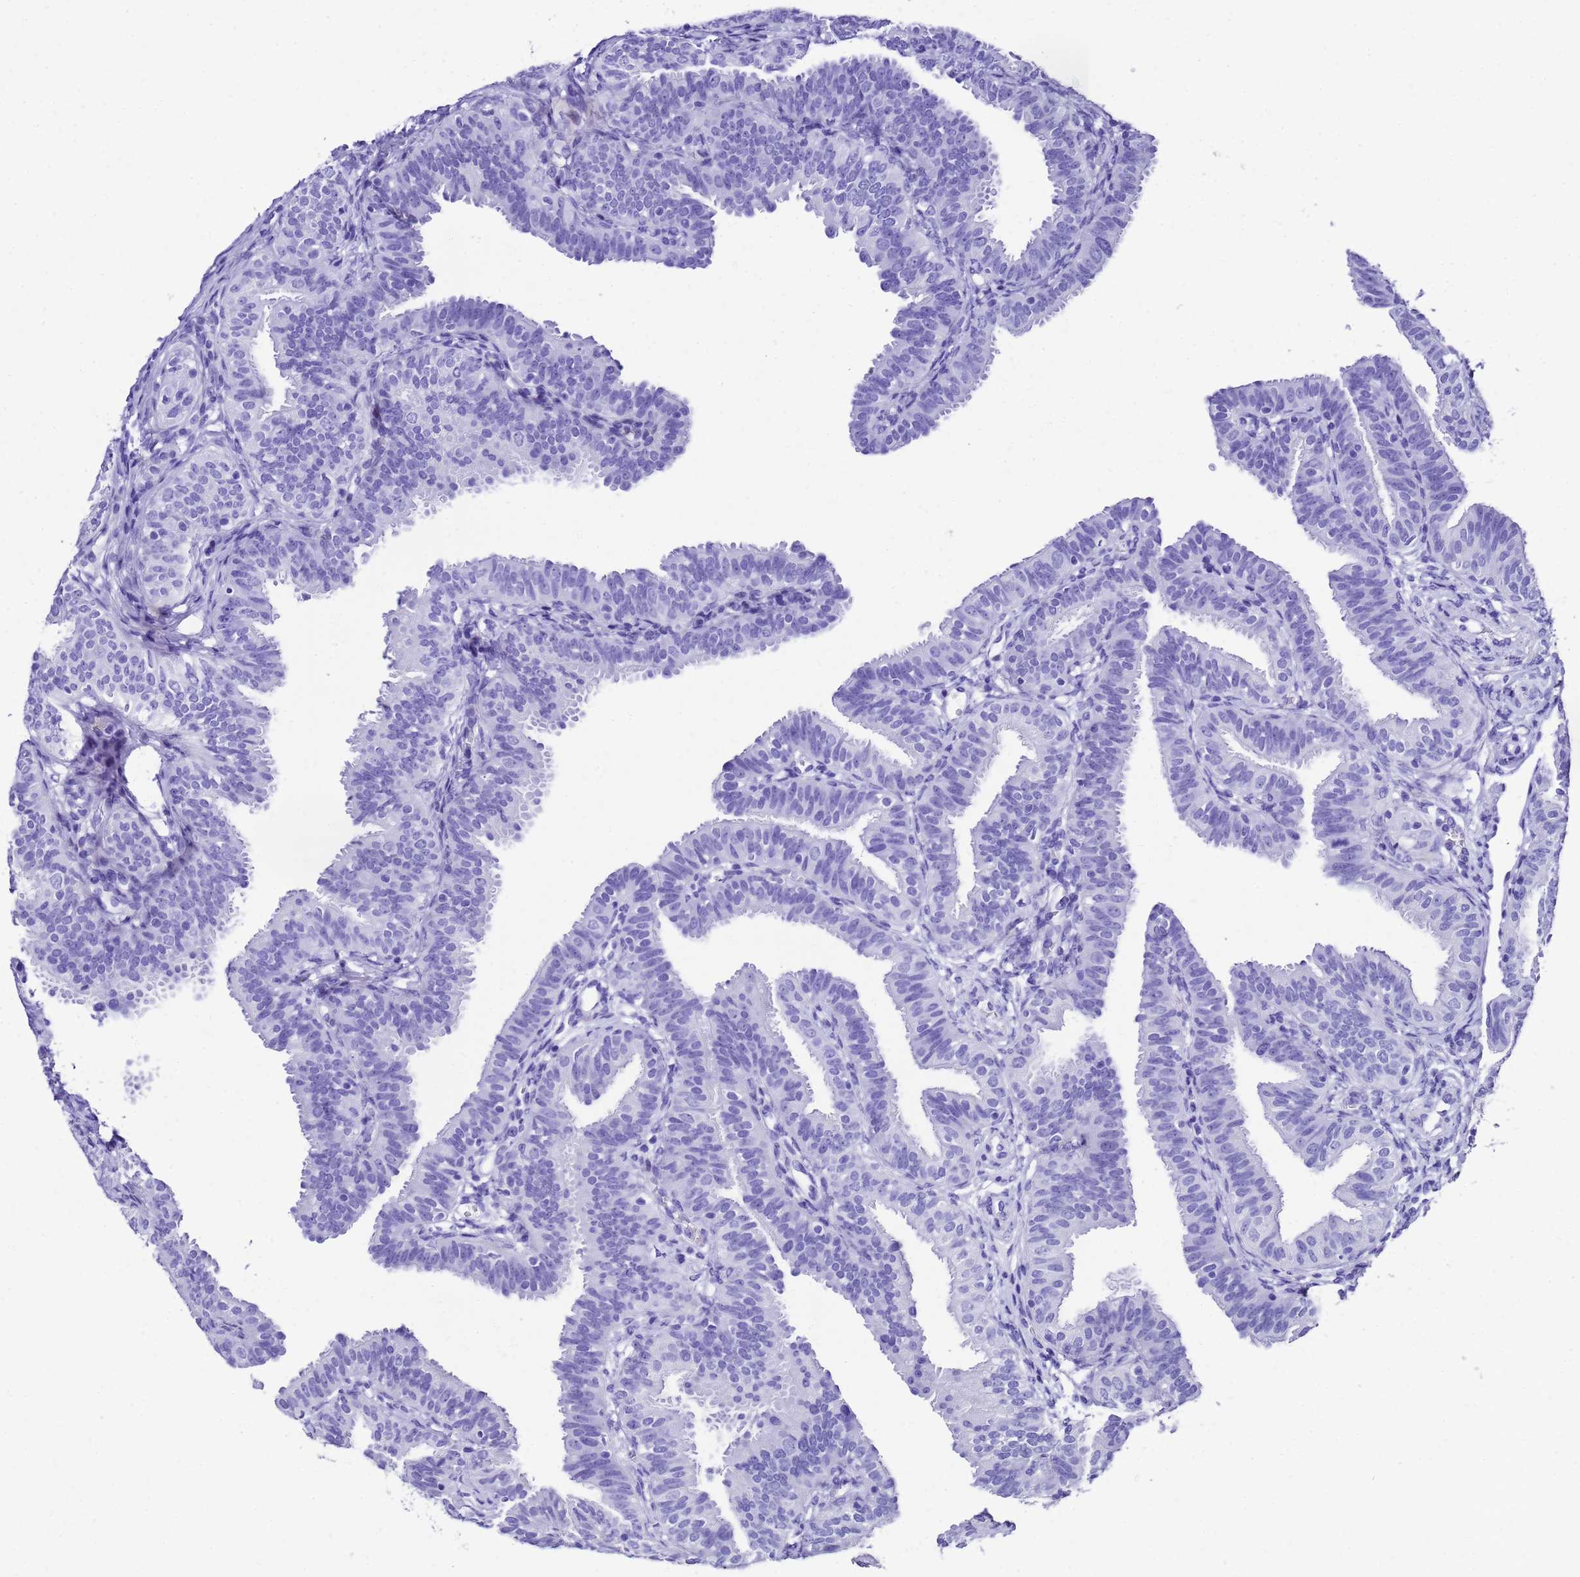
{"staining": {"intensity": "negative", "quantity": "none", "location": "none"}, "tissue": "fallopian tube", "cell_type": "Glandular cells", "image_type": "normal", "snomed": [{"axis": "morphology", "description": "Normal tissue, NOS"}, {"axis": "topography", "description": "Fallopian tube"}], "caption": "Normal fallopian tube was stained to show a protein in brown. There is no significant positivity in glandular cells. (DAB IHC visualized using brightfield microscopy, high magnification).", "gene": "UGT2A1", "patient": {"sex": "female", "age": 35}}